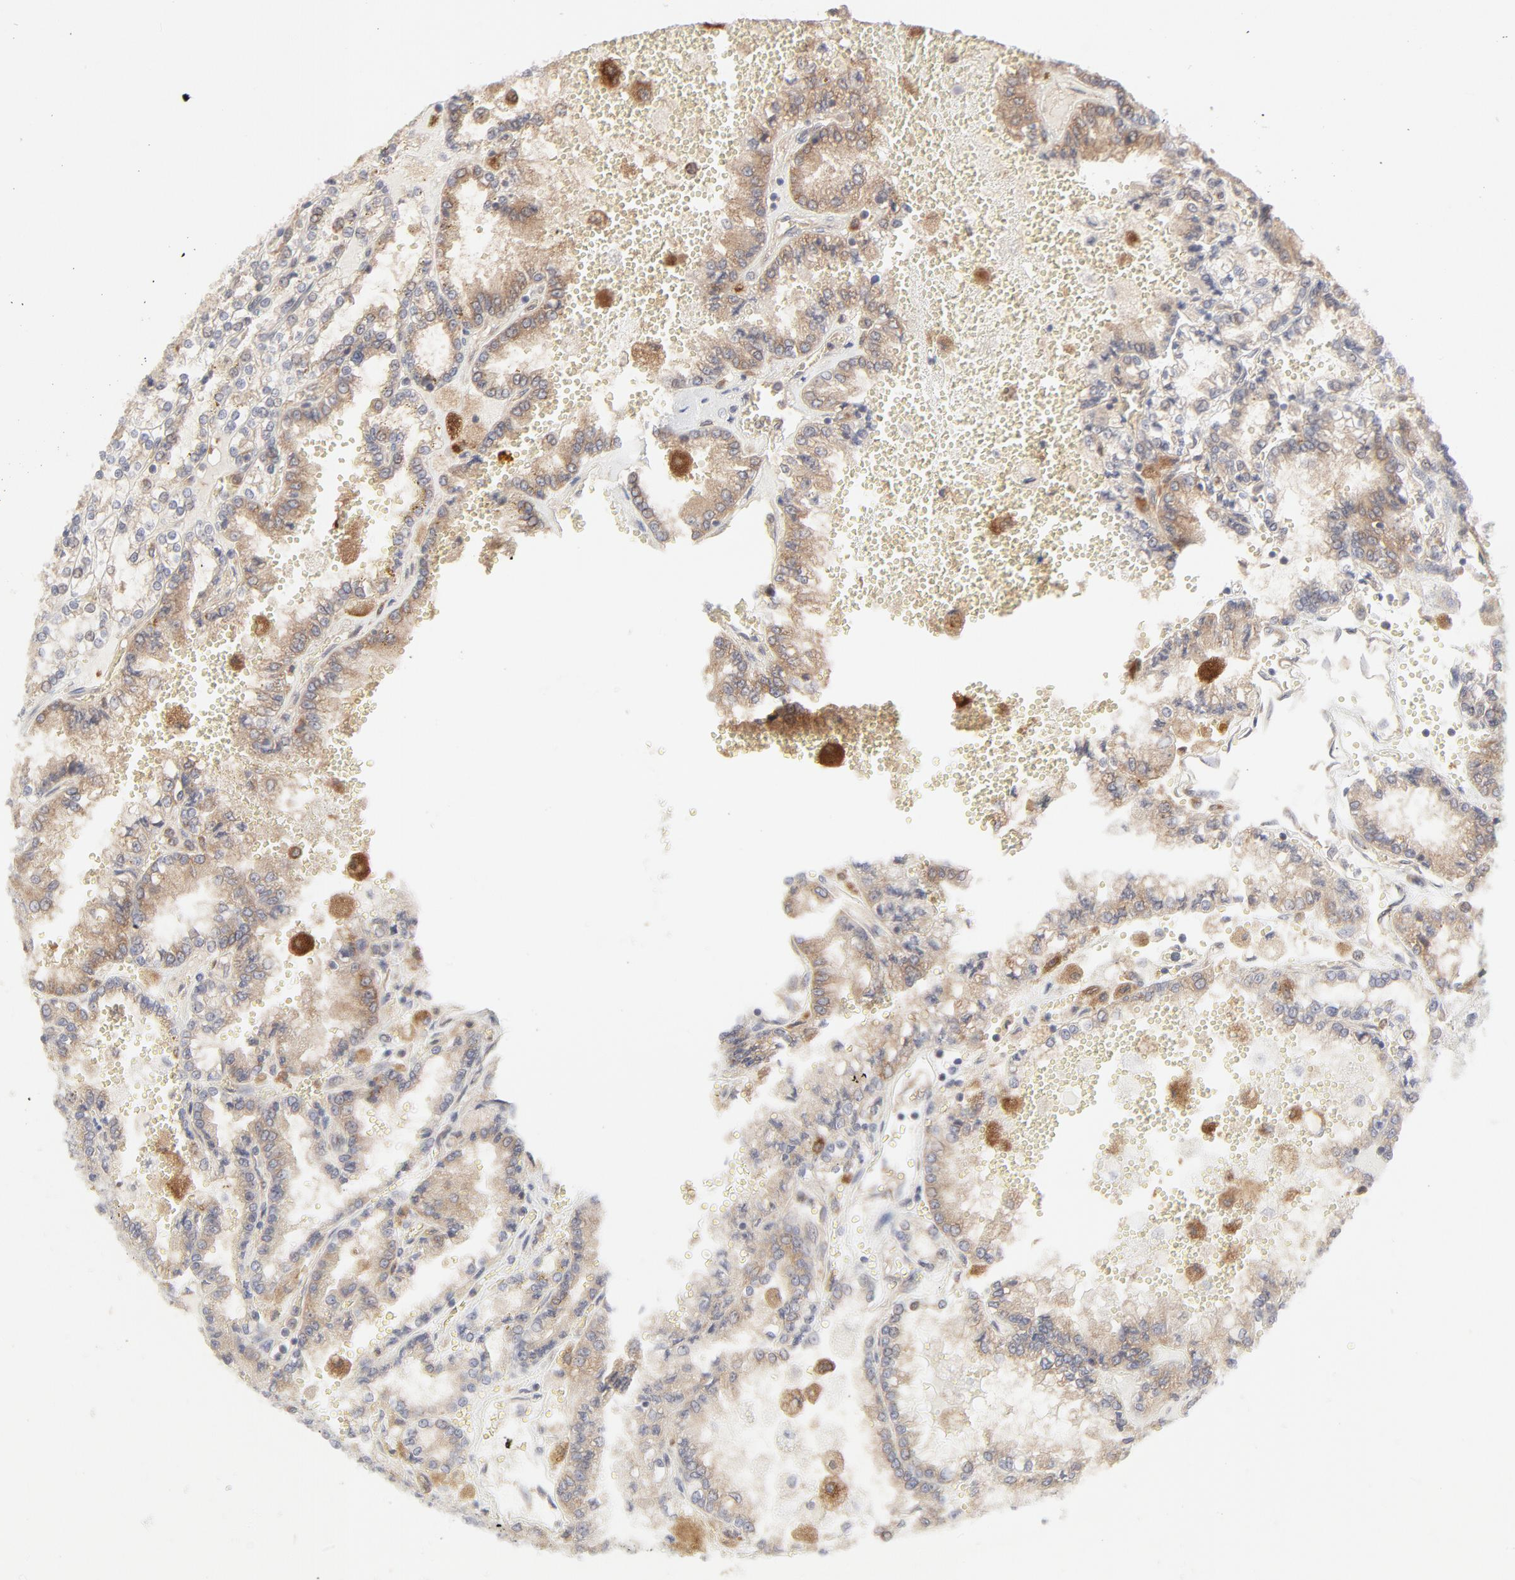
{"staining": {"intensity": "moderate", "quantity": "25%-75%", "location": "cytoplasmic/membranous"}, "tissue": "renal cancer", "cell_type": "Tumor cells", "image_type": "cancer", "snomed": [{"axis": "morphology", "description": "Adenocarcinoma, NOS"}, {"axis": "topography", "description": "Kidney"}], "caption": "The immunohistochemical stain labels moderate cytoplasmic/membranous staining in tumor cells of renal cancer tissue.", "gene": "RAB5C", "patient": {"sex": "female", "age": 56}}